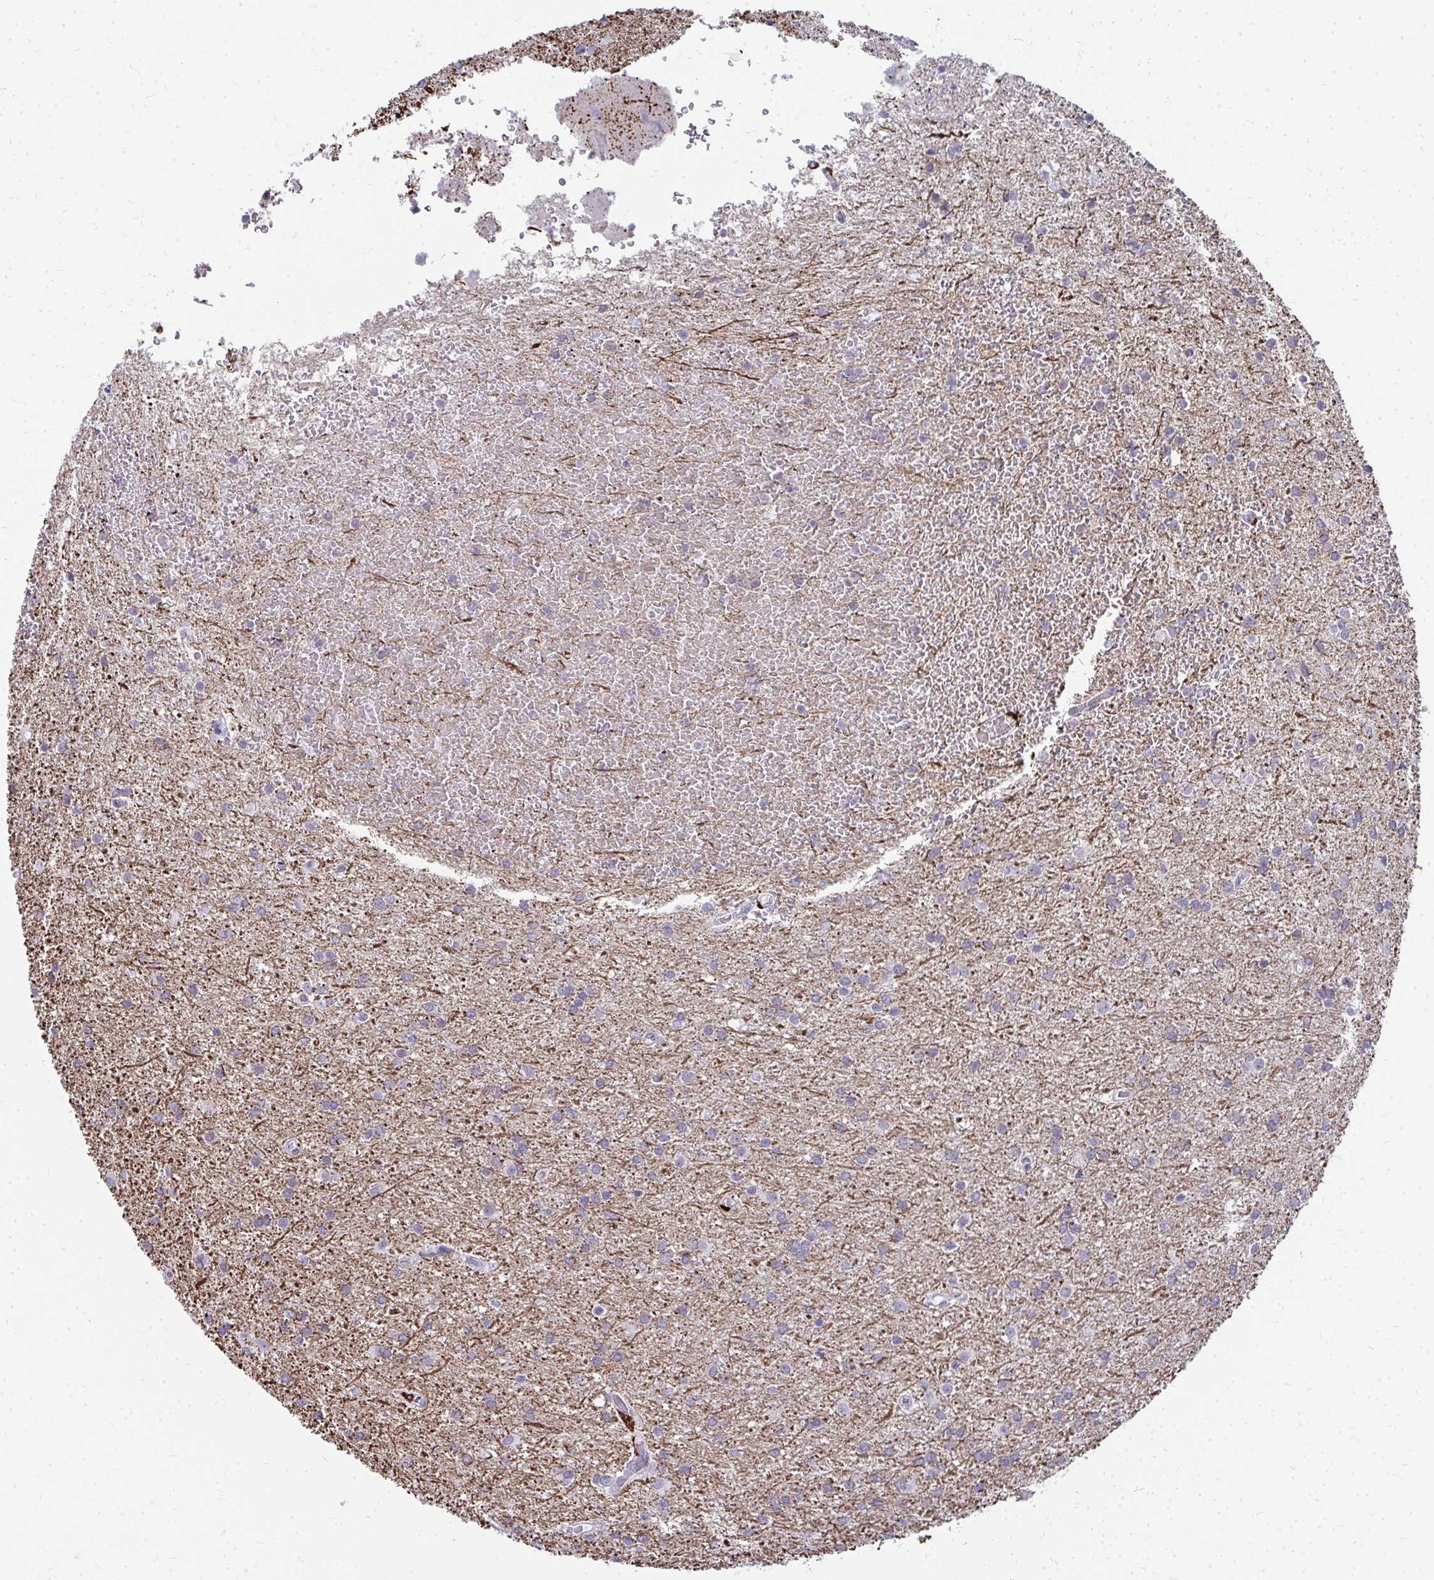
{"staining": {"intensity": "negative", "quantity": "none", "location": "none"}, "tissue": "glioma", "cell_type": "Tumor cells", "image_type": "cancer", "snomed": [{"axis": "morphology", "description": "Glioma, malignant, High grade"}, {"axis": "topography", "description": "Brain"}], "caption": "There is no significant positivity in tumor cells of glioma. (Stains: DAB immunohistochemistry with hematoxylin counter stain, Microscopy: brightfield microscopy at high magnification).", "gene": "CD163", "patient": {"sex": "female", "age": 50}}